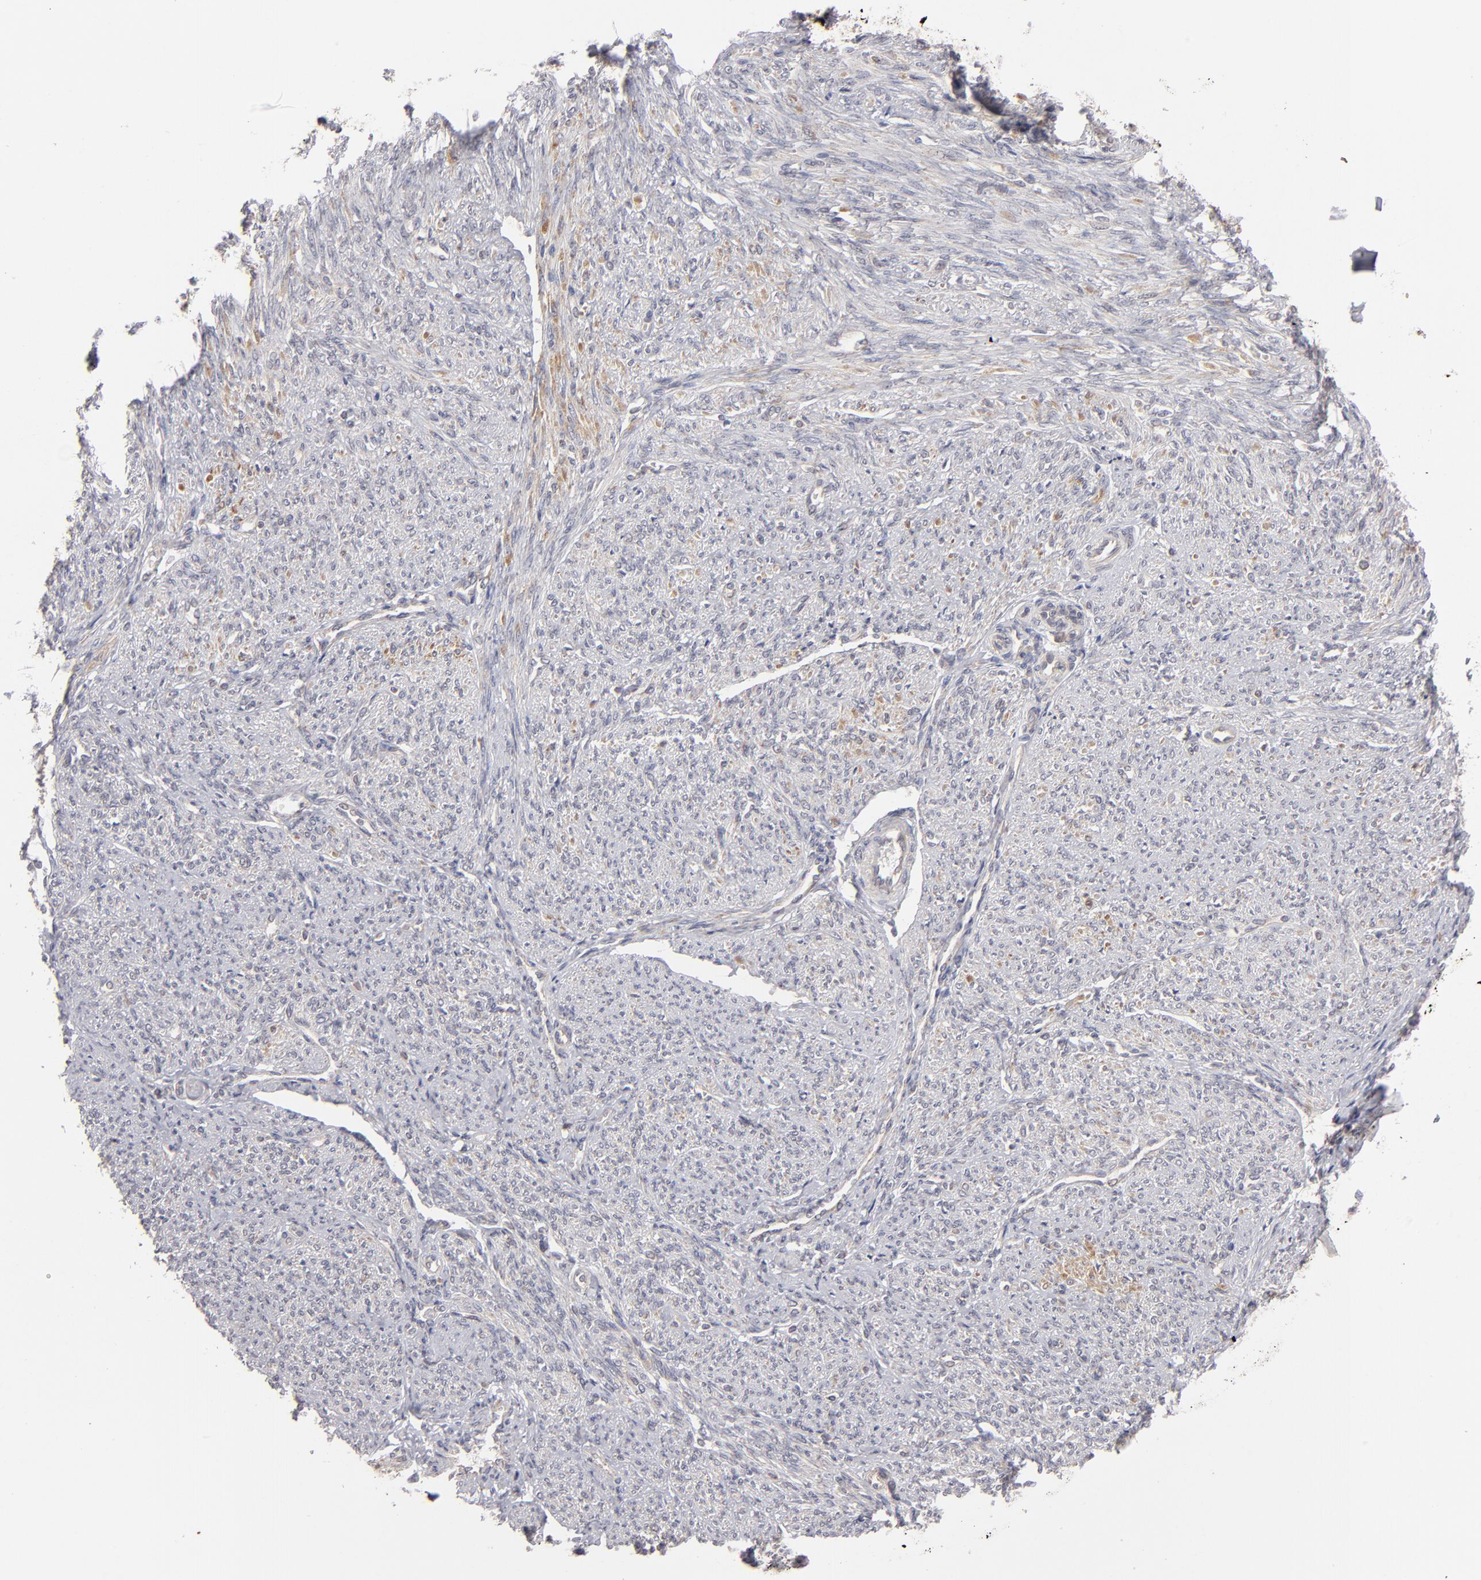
{"staining": {"intensity": "weak", "quantity": "25%-75%", "location": "cytoplasmic/membranous"}, "tissue": "smooth muscle", "cell_type": "Smooth muscle cells", "image_type": "normal", "snomed": [{"axis": "morphology", "description": "Normal tissue, NOS"}, {"axis": "topography", "description": "Smooth muscle"}], "caption": "Smooth muscle stained with a brown dye reveals weak cytoplasmic/membranous positive positivity in approximately 25%-75% of smooth muscle cells.", "gene": "GLCCI1", "patient": {"sex": "female", "age": 65}}